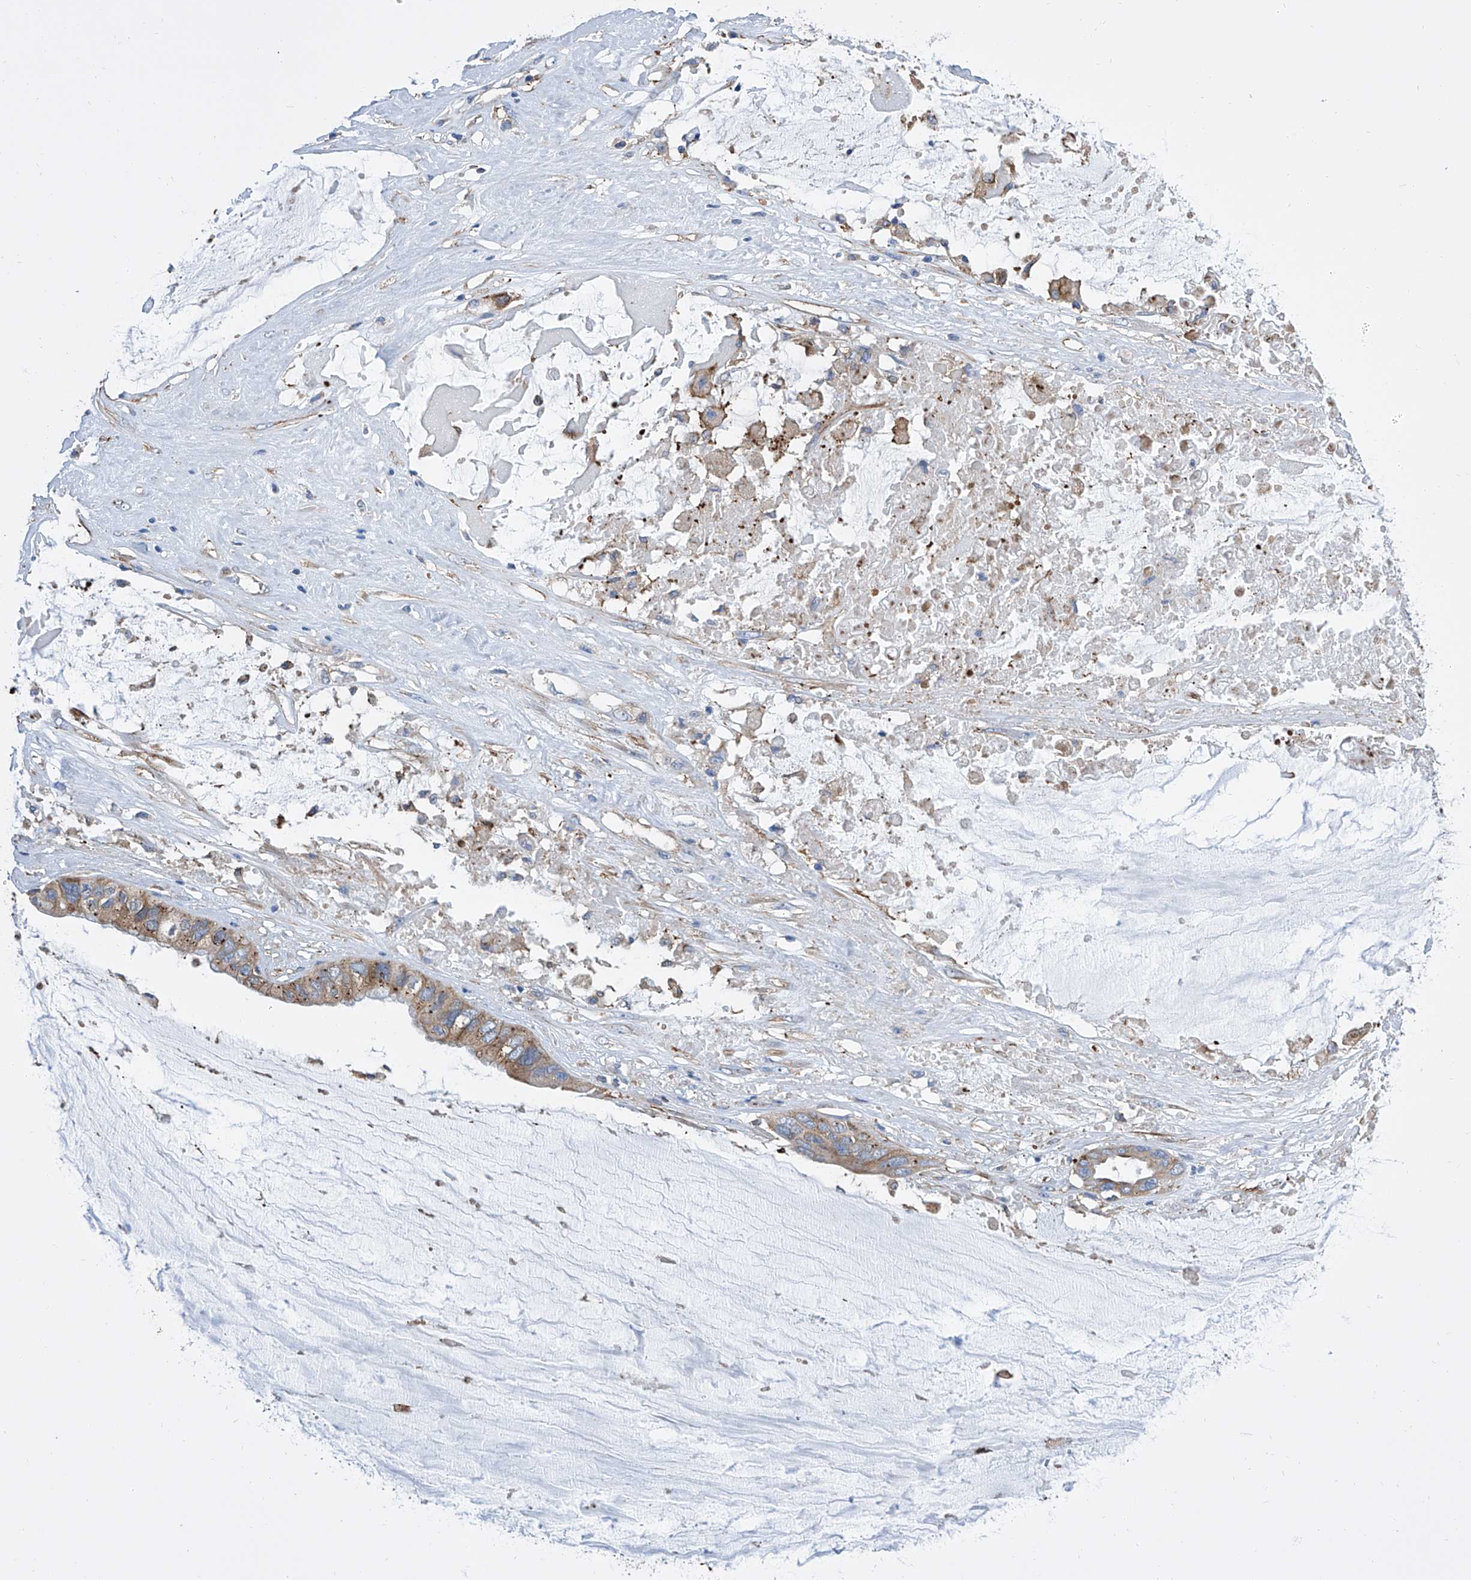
{"staining": {"intensity": "moderate", "quantity": "25%-75%", "location": "cytoplasmic/membranous"}, "tissue": "ovarian cancer", "cell_type": "Tumor cells", "image_type": "cancer", "snomed": [{"axis": "morphology", "description": "Cystadenocarcinoma, mucinous, NOS"}, {"axis": "topography", "description": "Ovary"}], "caption": "Immunohistochemistry (DAB) staining of human ovarian cancer shows moderate cytoplasmic/membranous protein positivity in about 25%-75% of tumor cells. (Brightfield microscopy of DAB IHC at high magnification).", "gene": "GPT", "patient": {"sex": "female", "age": 80}}